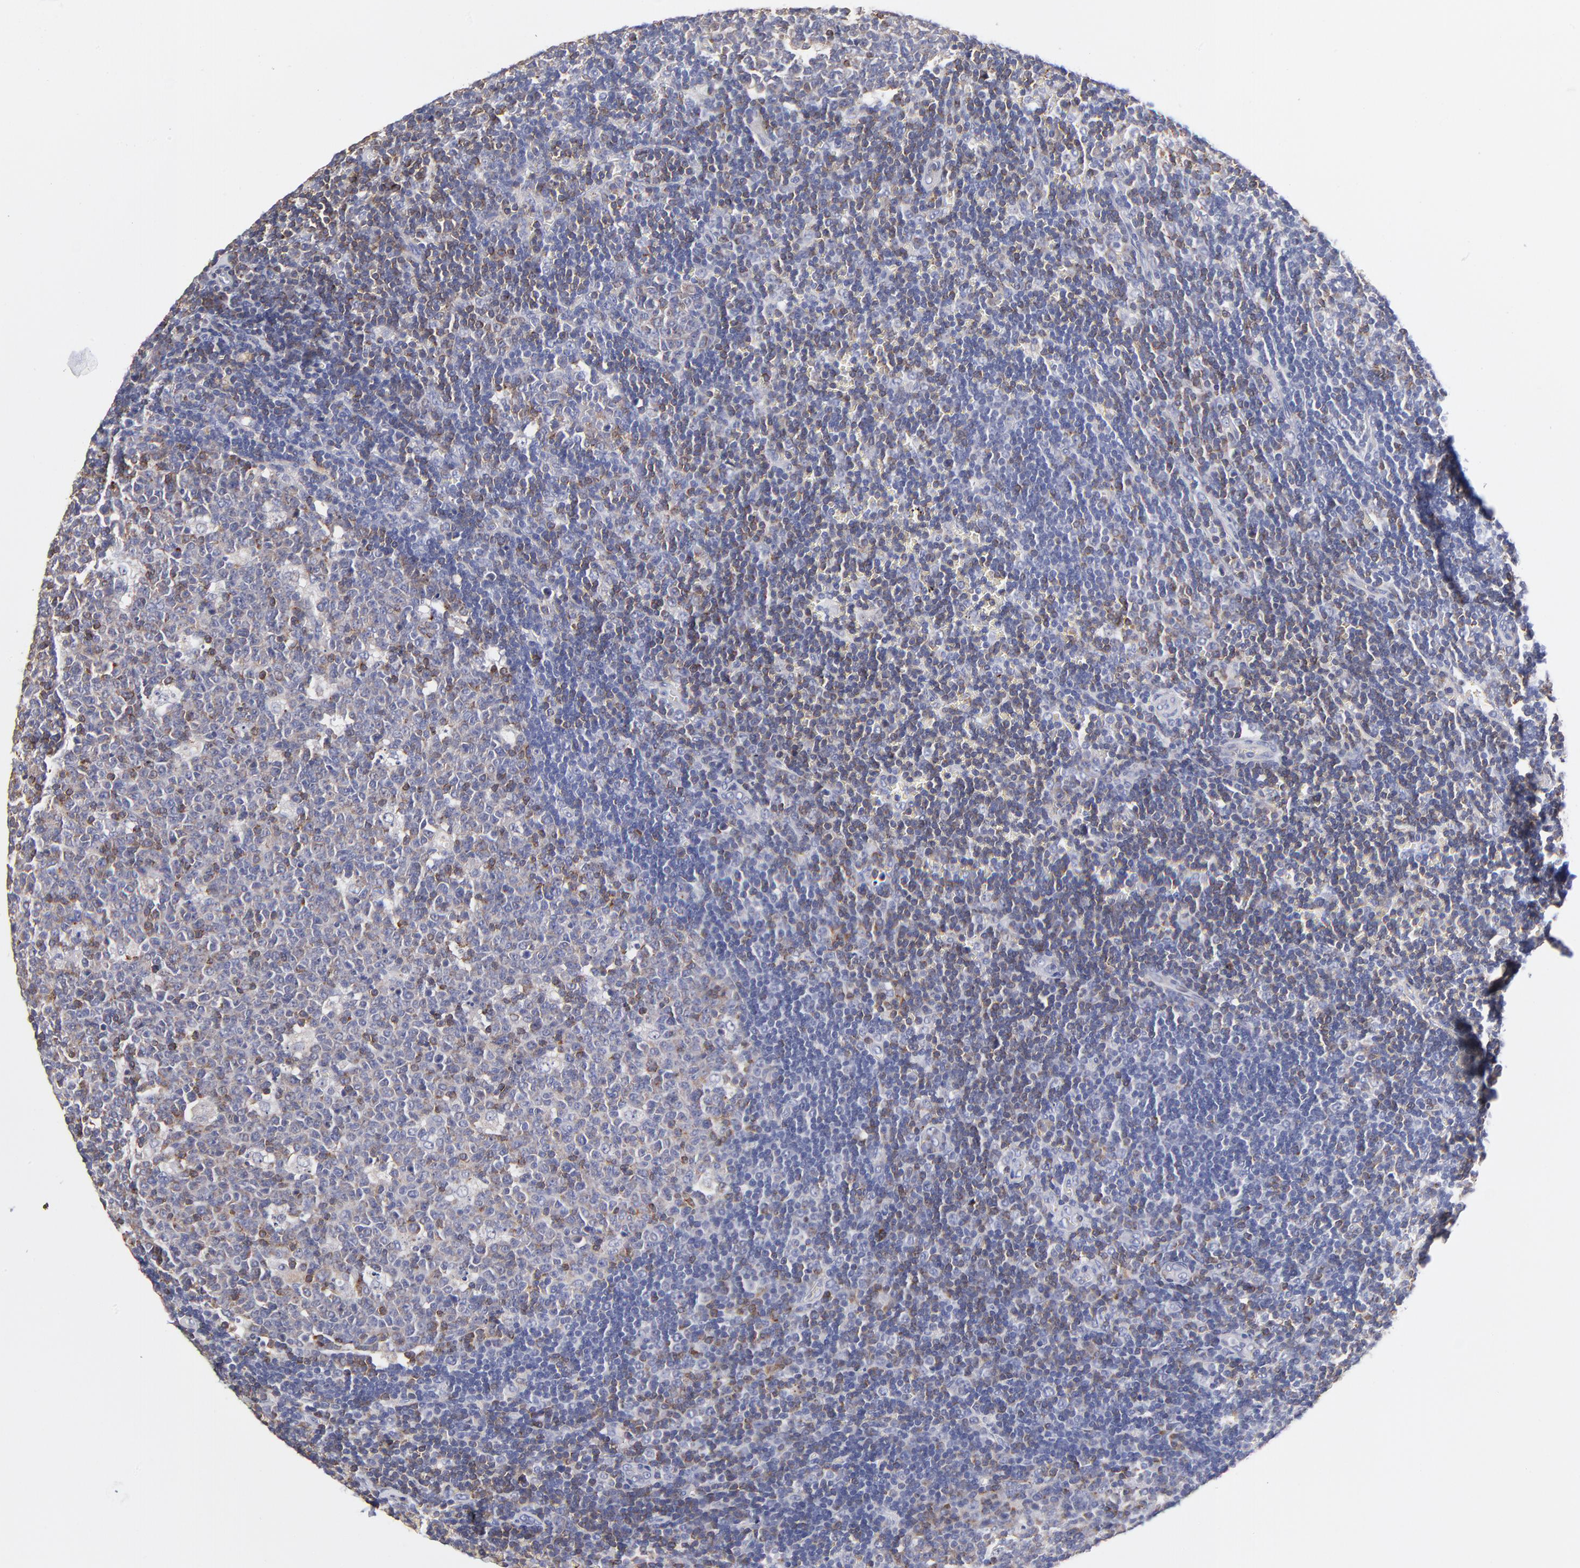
{"staining": {"intensity": "weak", "quantity": "<25%", "location": "cytoplasmic/membranous"}, "tissue": "lymph node", "cell_type": "Germinal center cells", "image_type": "normal", "snomed": [{"axis": "morphology", "description": "Normal tissue, NOS"}, {"axis": "topography", "description": "Lymph node"}, {"axis": "topography", "description": "Salivary gland"}], "caption": "DAB (3,3'-diaminobenzidine) immunohistochemical staining of benign human lymph node demonstrates no significant staining in germinal center cells.", "gene": "KREMEN2", "patient": {"sex": "male", "age": 8}}